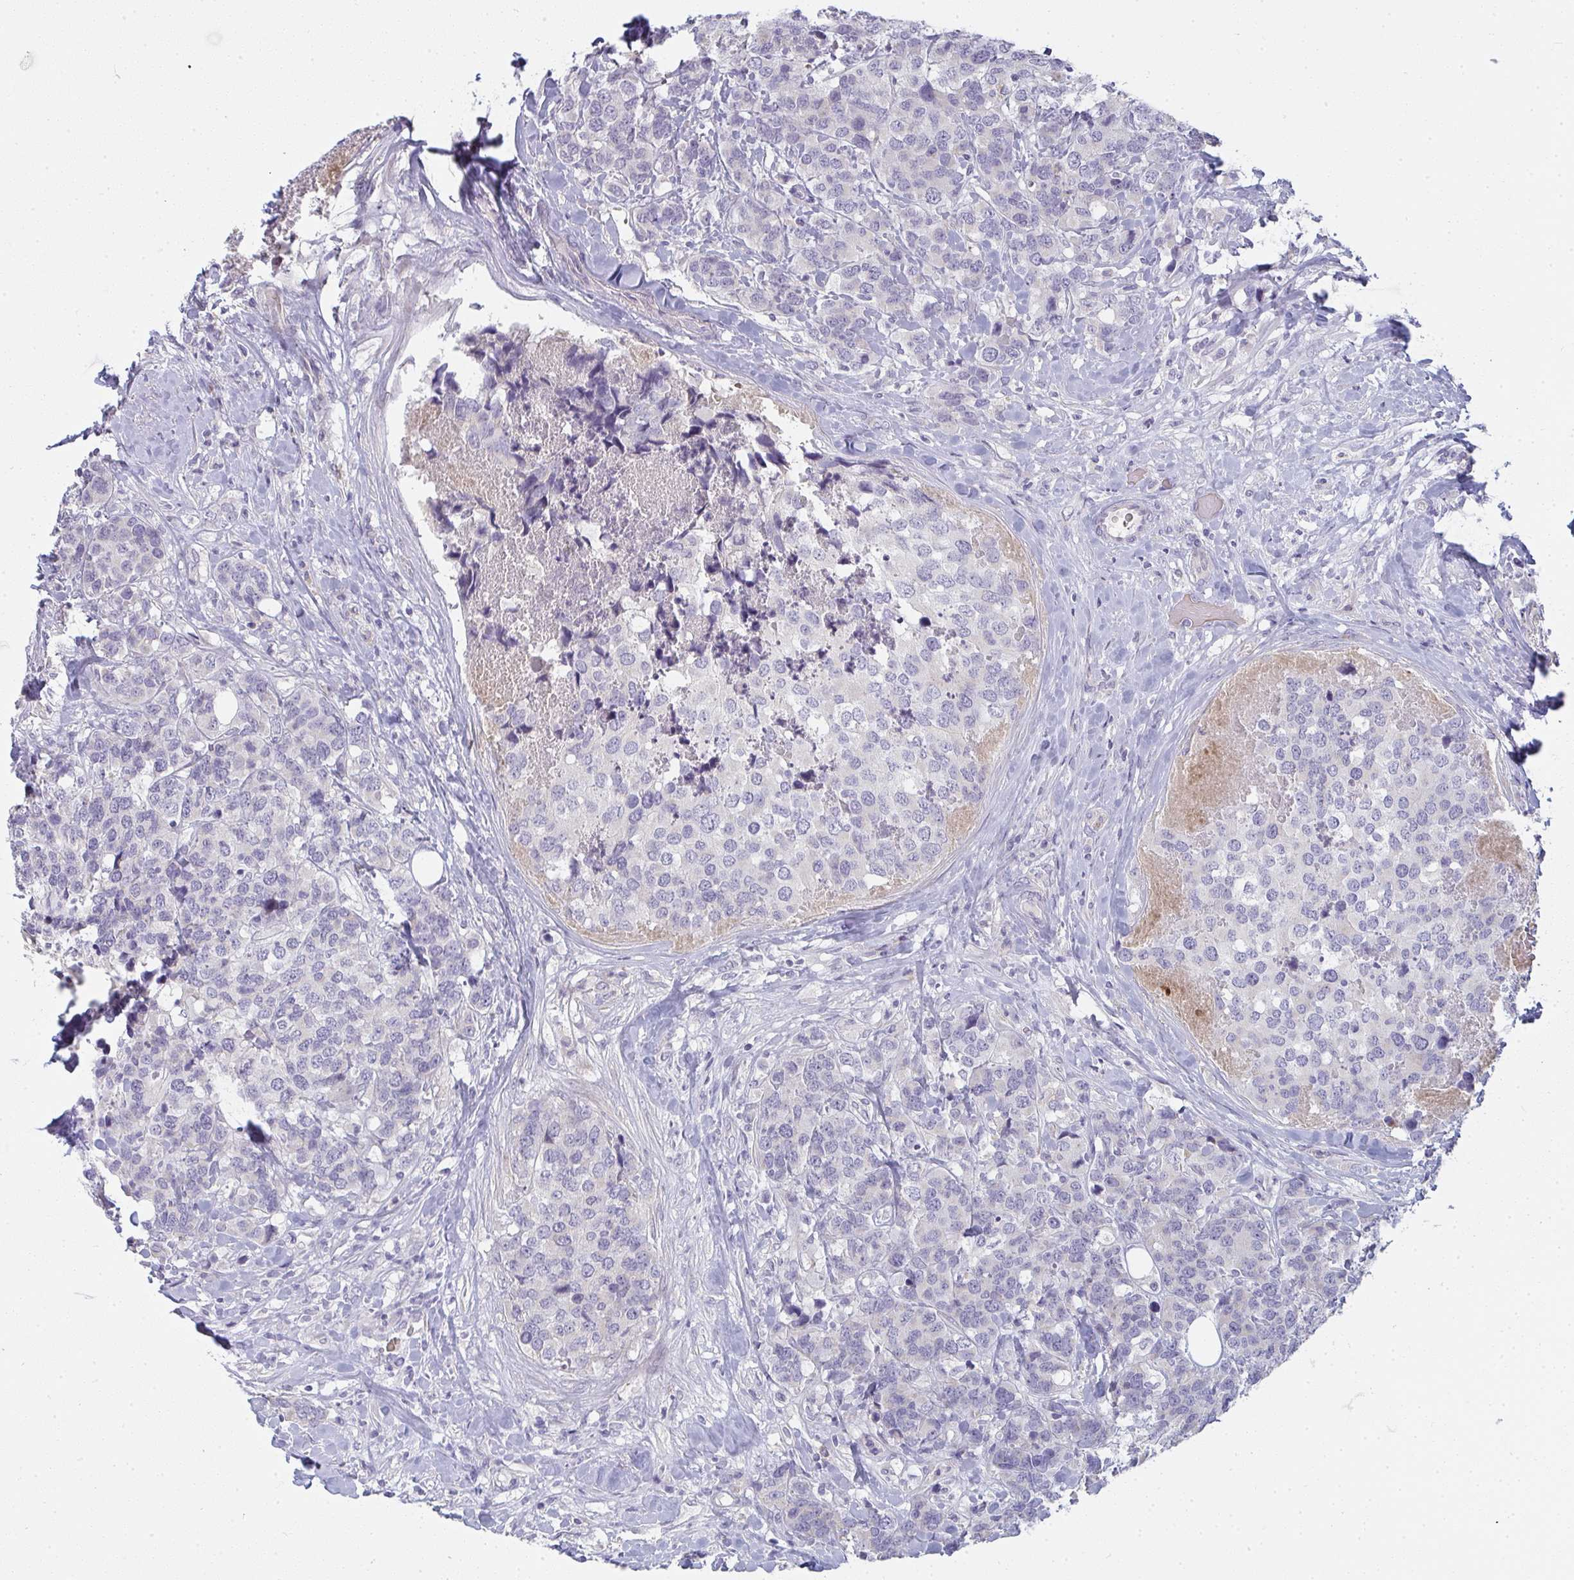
{"staining": {"intensity": "negative", "quantity": "none", "location": "none"}, "tissue": "breast cancer", "cell_type": "Tumor cells", "image_type": "cancer", "snomed": [{"axis": "morphology", "description": "Lobular carcinoma"}, {"axis": "topography", "description": "Breast"}], "caption": "Tumor cells are negative for protein expression in human breast lobular carcinoma. (Stains: DAB (3,3'-diaminobenzidine) immunohistochemistry with hematoxylin counter stain, Microscopy: brightfield microscopy at high magnification).", "gene": "SHB", "patient": {"sex": "female", "age": 59}}